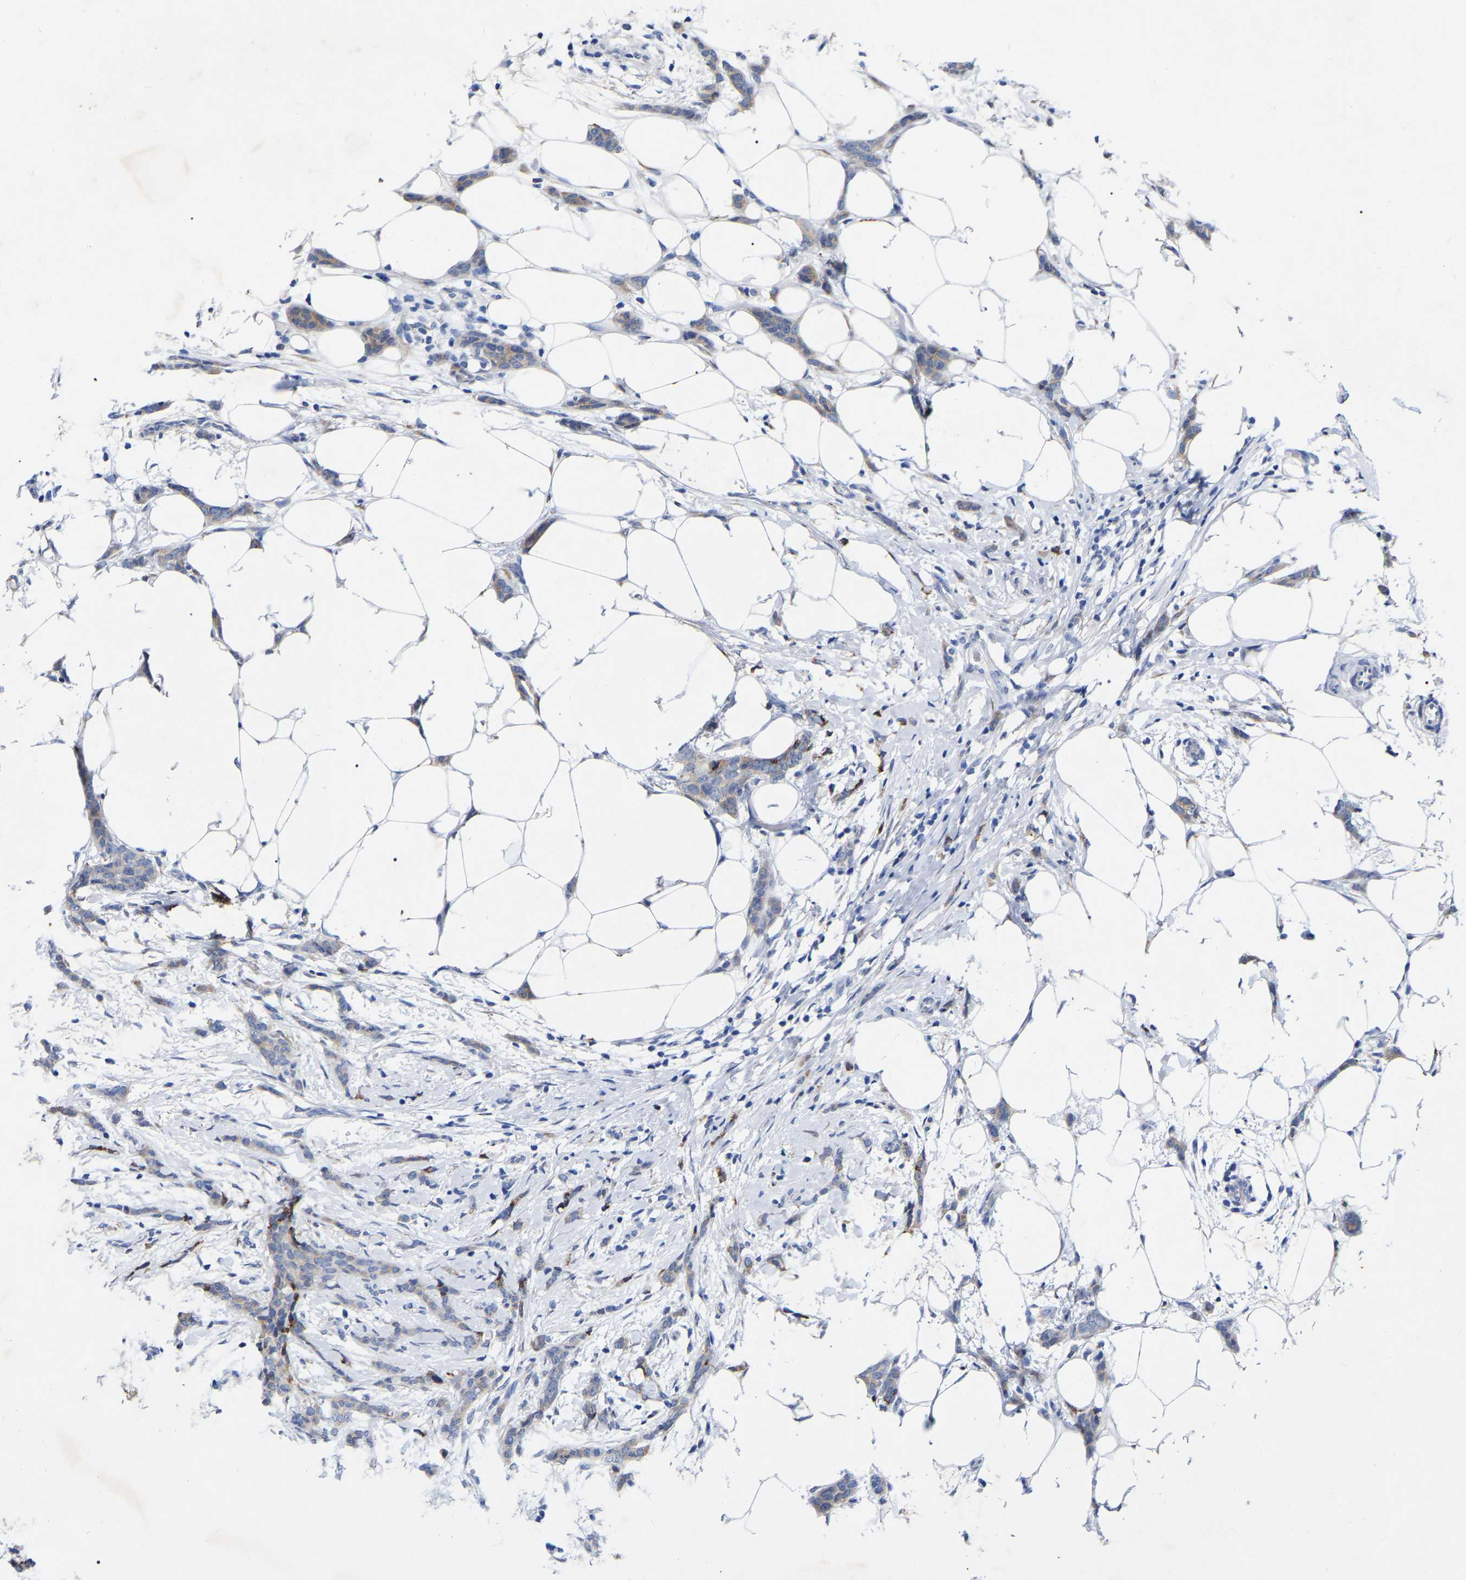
{"staining": {"intensity": "weak", "quantity": "25%-75%", "location": "cytoplasmic/membranous"}, "tissue": "breast cancer", "cell_type": "Tumor cells", "image_type": "cancer", "snomed": [{"axis": "morphology", "description": "Lobular carcinoma"}, {"axis": "topography", "description": "Skin"}, {"axis": "topography", "description": "Breast"}], "caption": "IHC of human breast cancer (lobular carcinoma) demonstrates low levels of weak cytoplasmic/membranous staining in about 25%-75% of tumor cells. (DAB (3,3'-diaminobenzidine) IHC, brown staining for protein, blue staining for nuclei).", "gene": "STRIP2", "patient": {"sex": "female", "age": 46}}